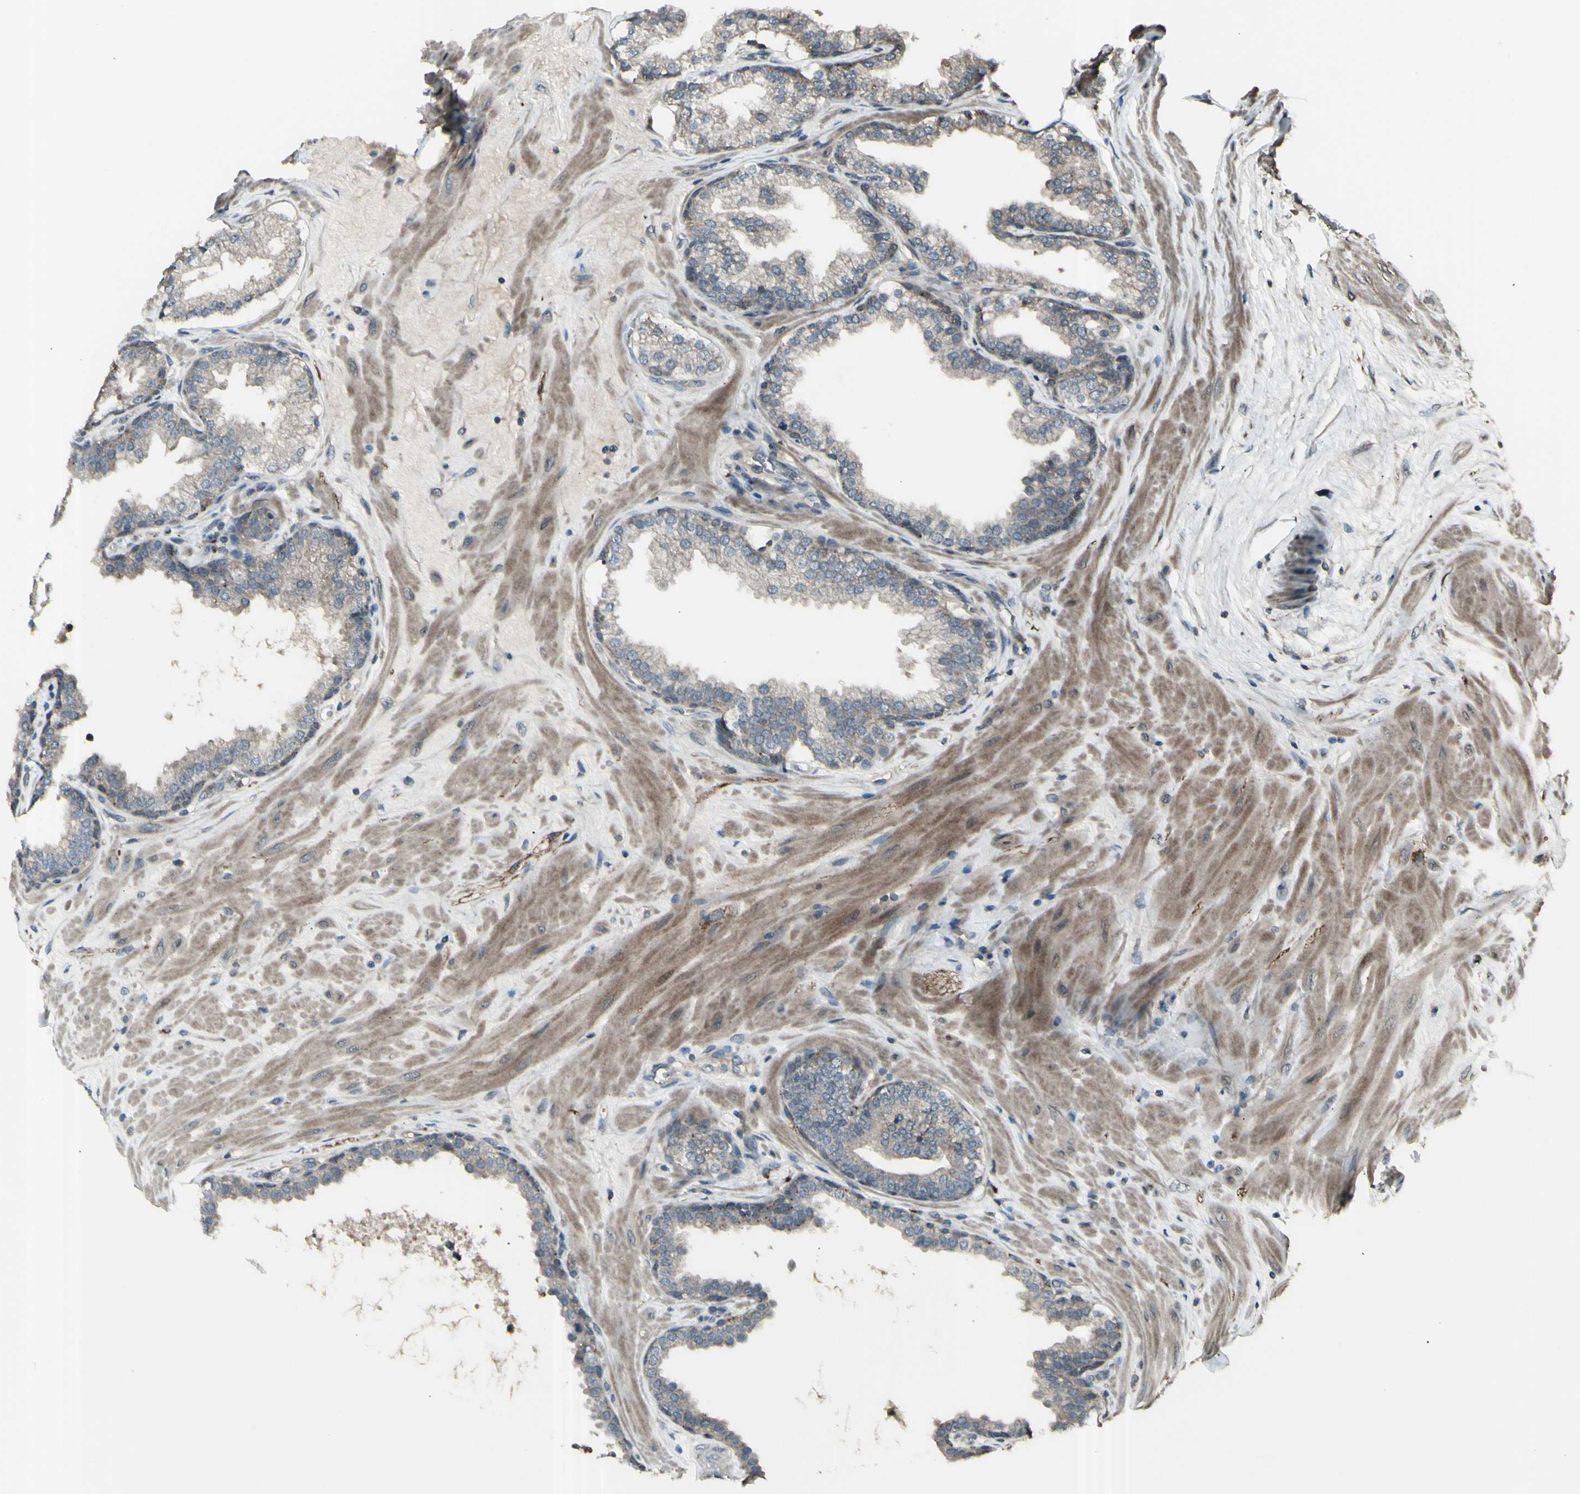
{"staining": {"intensity": "weak", "quantity": ">75%", "location": "cytoplasmic/membranous"}, "tissue": "prostate", "cell_type": "Glandular cells", "image_type": "normal", "snomed": [{"axis": "morphology", "description": "Normal tissue, NOS"}, {"axis": "topography", "description": "Prostate"}], "caption": "Protein staining demonstrates weak cytoplasmic/membranous expression in approximately >75% of glandular cells in benign prostate. The staining was performed using DAB, with brown indicating positive protein expression. Nuclei are stained blue with hematoxylin.", "gene": "GNAS", "patient": {"sex": "male", "age": 51}}